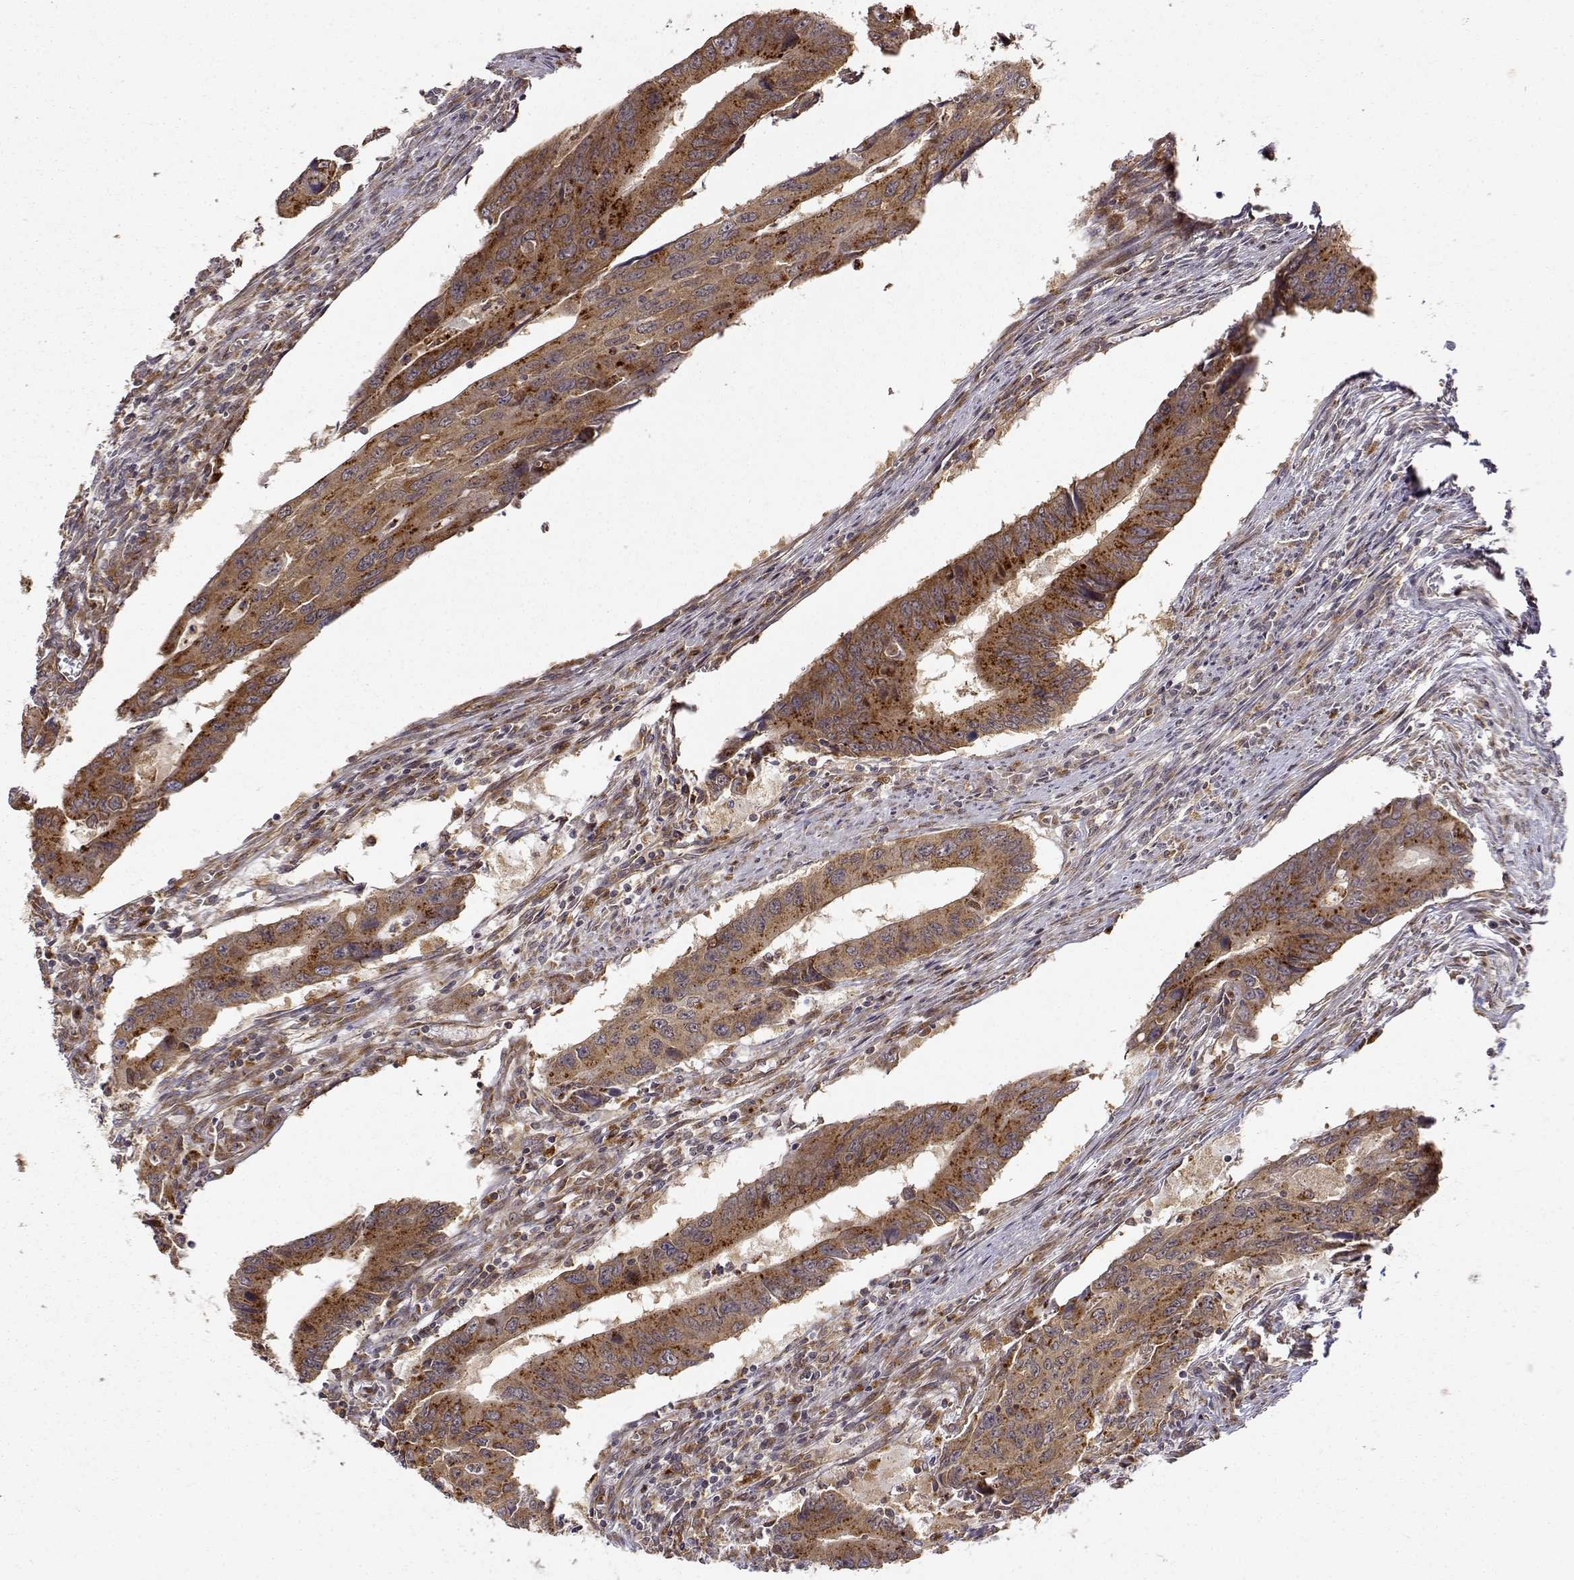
{"staining": {"intensity": "strong", "quantity": ">75%", "location": "cytoplasmic/membranous"}, "tissue": "colorectal cancer", "cell_type": "Tumor cells", "image_type": "cancer", "snomed": [{"axis": "morphology", "description": "Adenocarcinoma, NOS"}, {"axis": "topography", "description": "Colon"}], "caption": "Colorectal cancer was stained to show a protein in brown. There is high levels of strong cytoplasmic/membranous expression in approximately >75% of tumor cells.", "gene": "RNF13", "patient": {"sex": "male", "age": 53}}